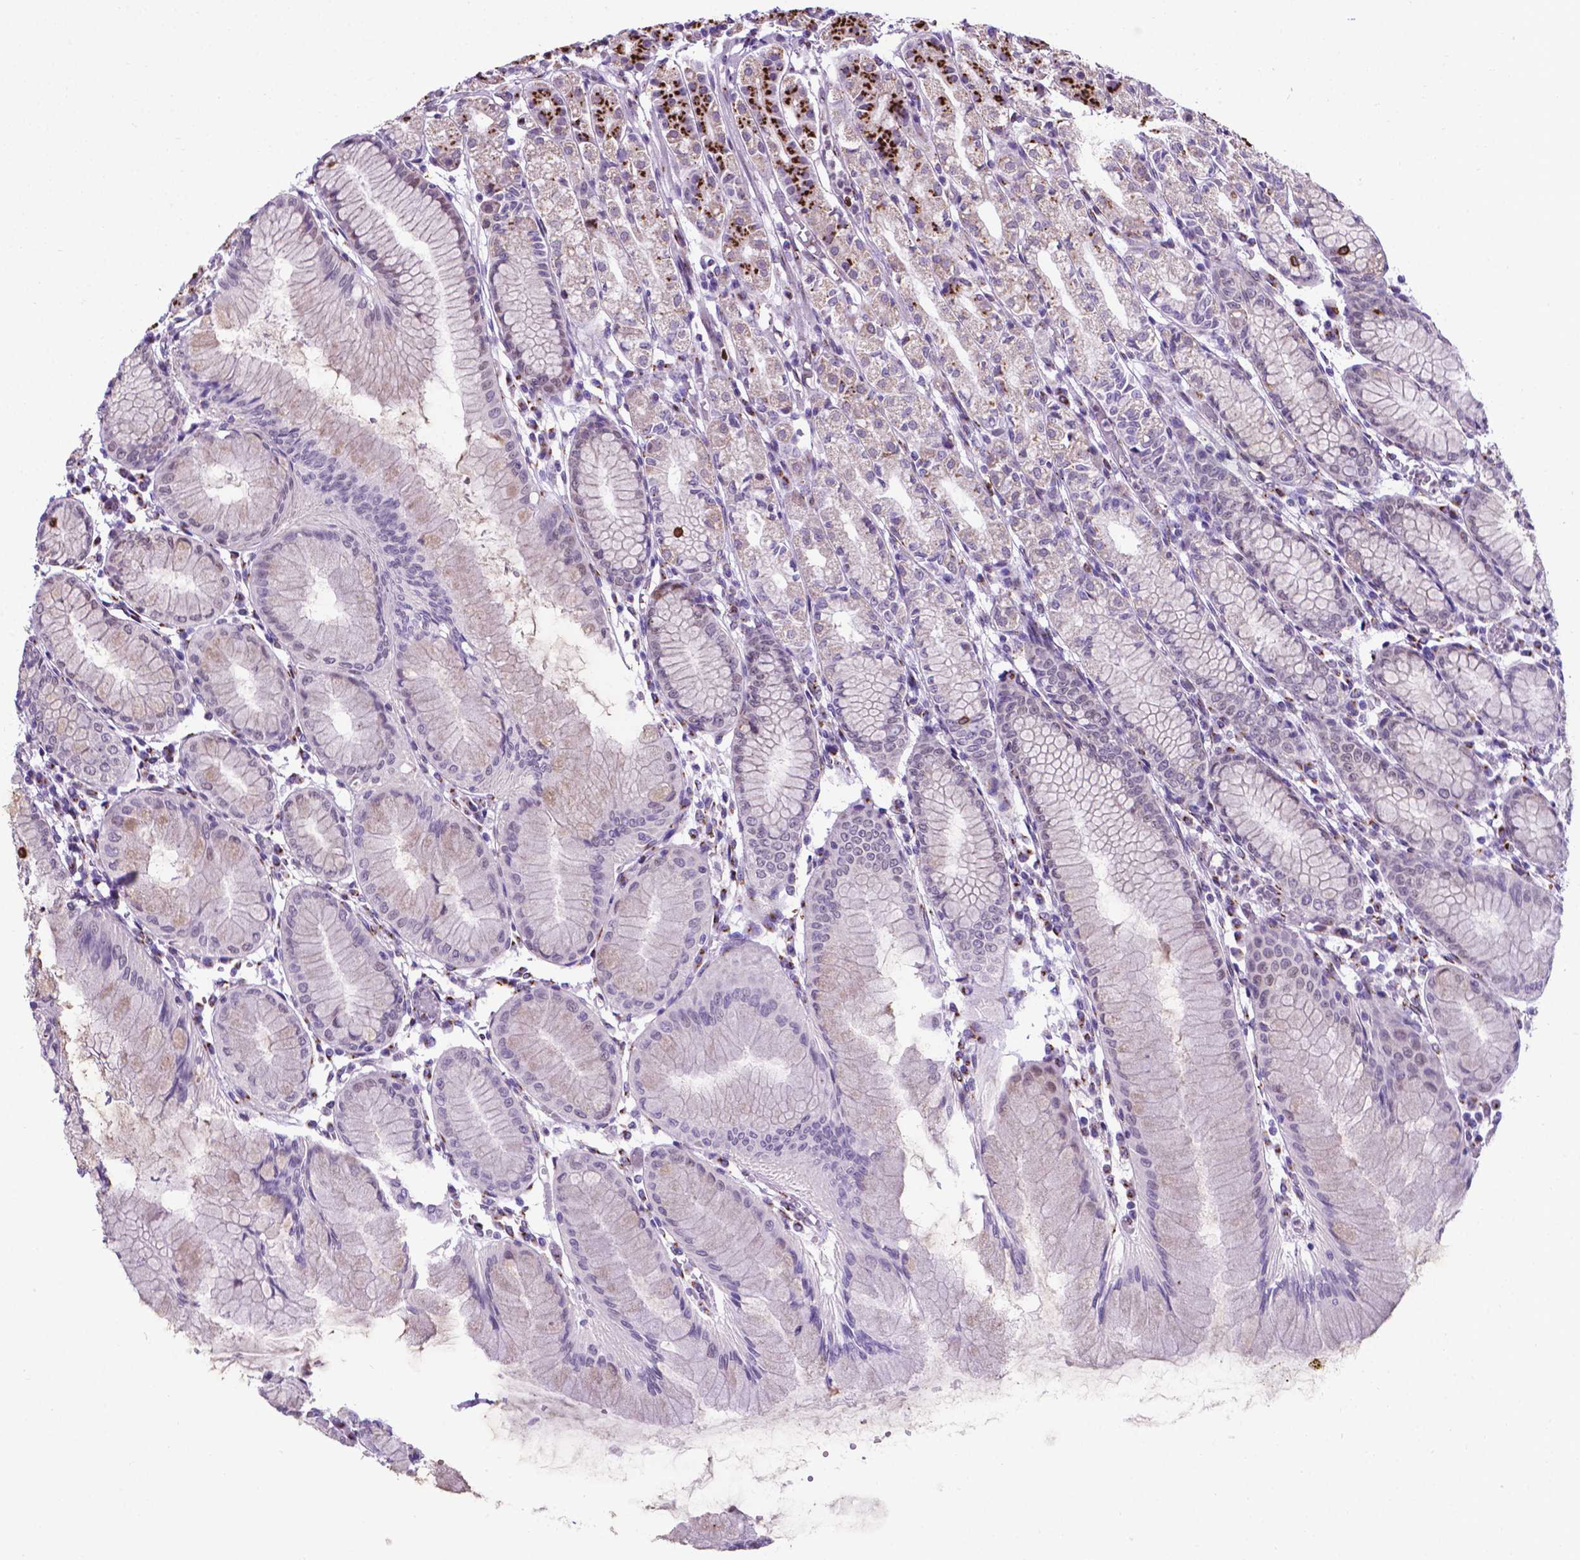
{"staining": {"intensity": "strong", "quantity": "25%-75%", "location": "cytoplasmic/membranous"}, "tissue": "stomach", "cell_type": "Glandular cells", "image_type": "normal", "snomed": [{"axis": "morphology", "description": "Normal tissue, NOS"}, {"axis": "topography", "description": "Stomach"}], "caption": "DAB immunohistochemical staining of benign human stomach shows strong cytoplasmic/membranous protein positivity in about 25%-75% of glandular cells.", "gene": "MRPL10", "patient": {"sex": "female", "age": 57}}